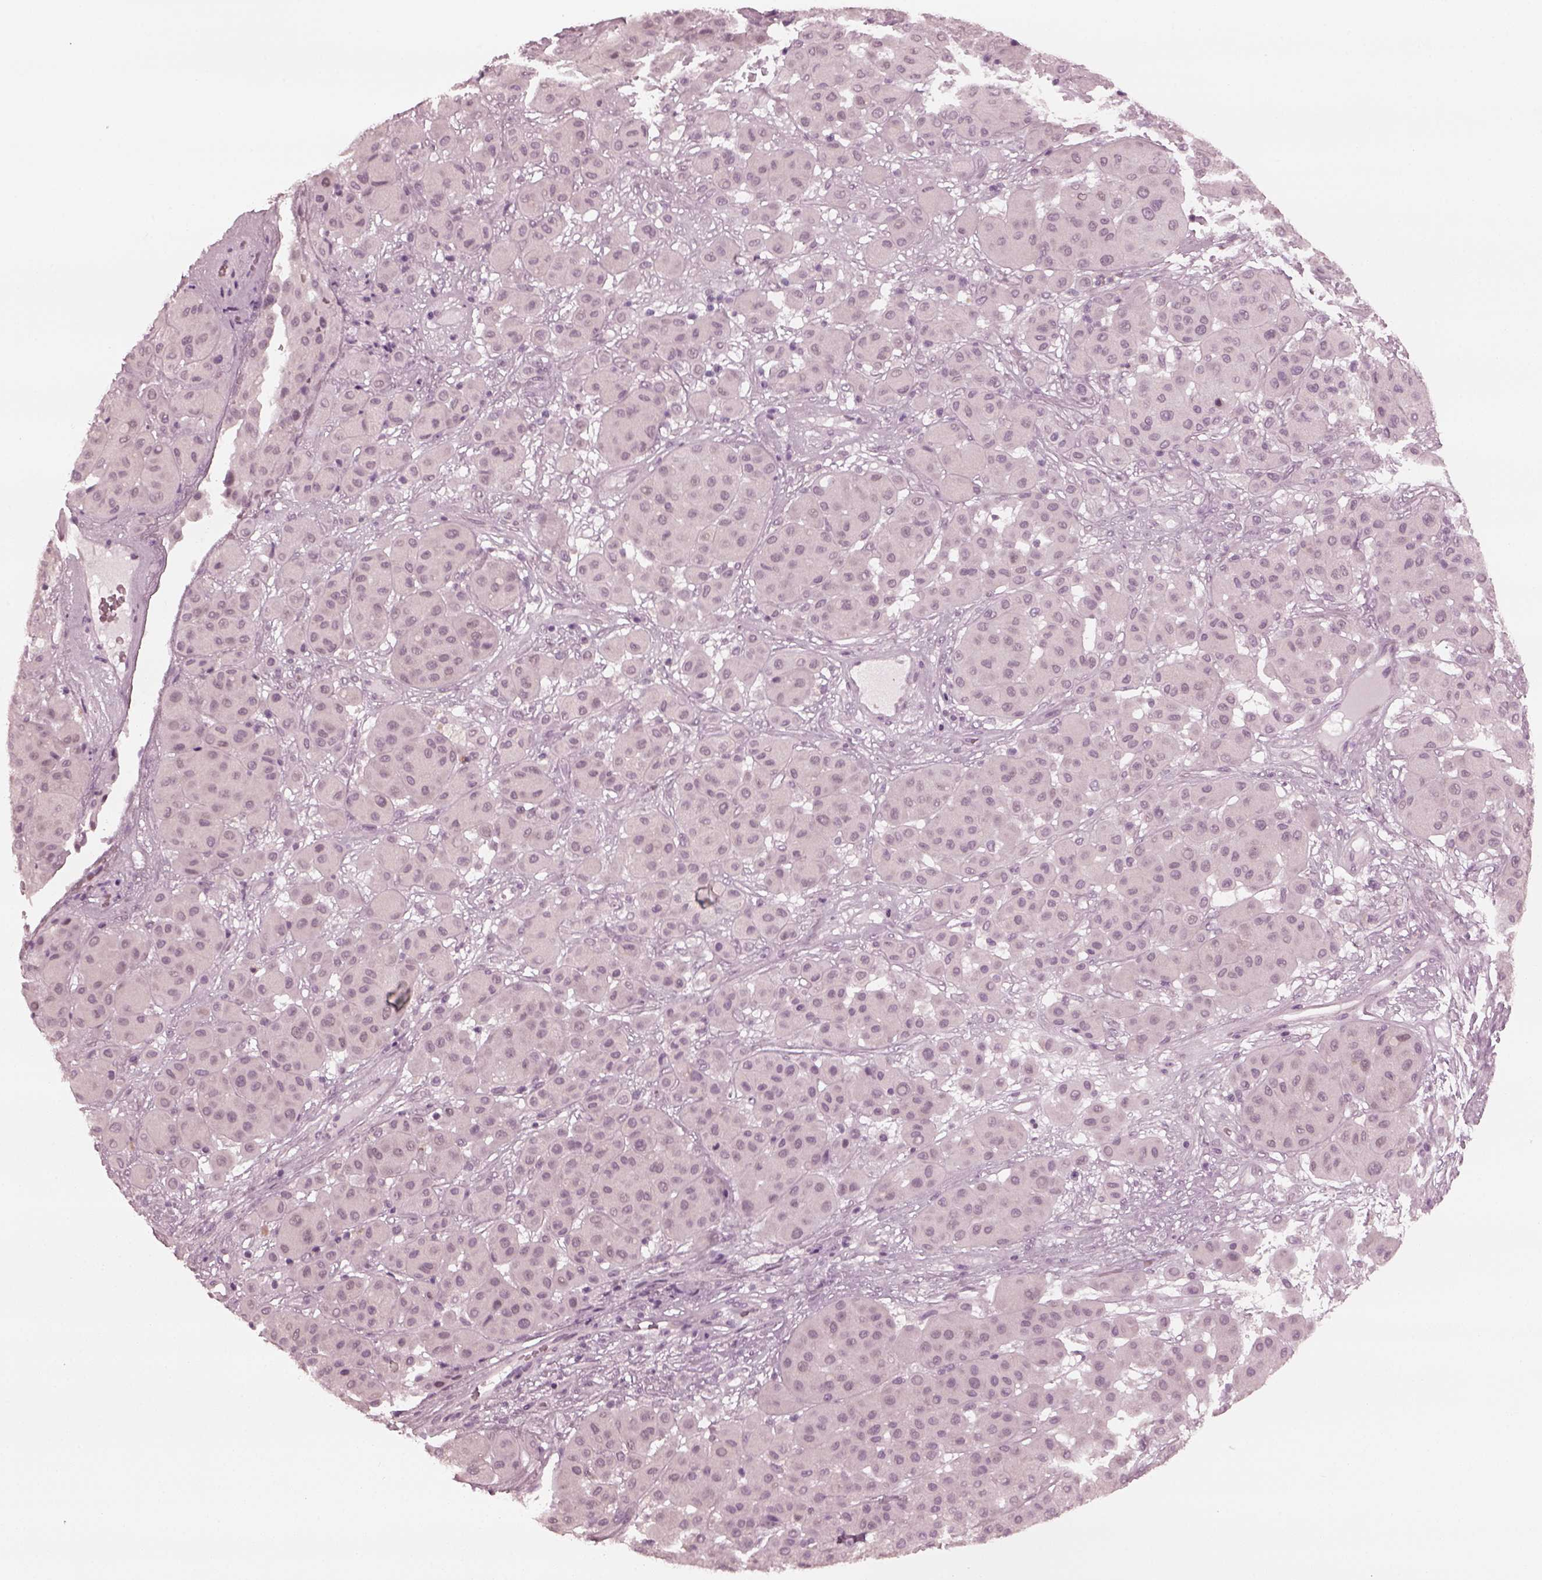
{"staining": {"intensity": "negative", "quantity": "none", "location": "none"}, "tissue": "melanoma", "cell_type": "Tumor cells", "image_type": "cancer", "snomed": [{"axis": "morphology", "description": "Malignant melanoma, Metastatic site"}, {"axis": "topography", "description": "Smooth muscle"}], "caption": "Melanoma was stained to show a protein in brown. There is no significant positivity in tumor cells. (DAB (3,3'-diaminobenzidine) IHC, high magnification).", "gene": "CCDC170", "patient": {"sex": "male", "age": 41}}